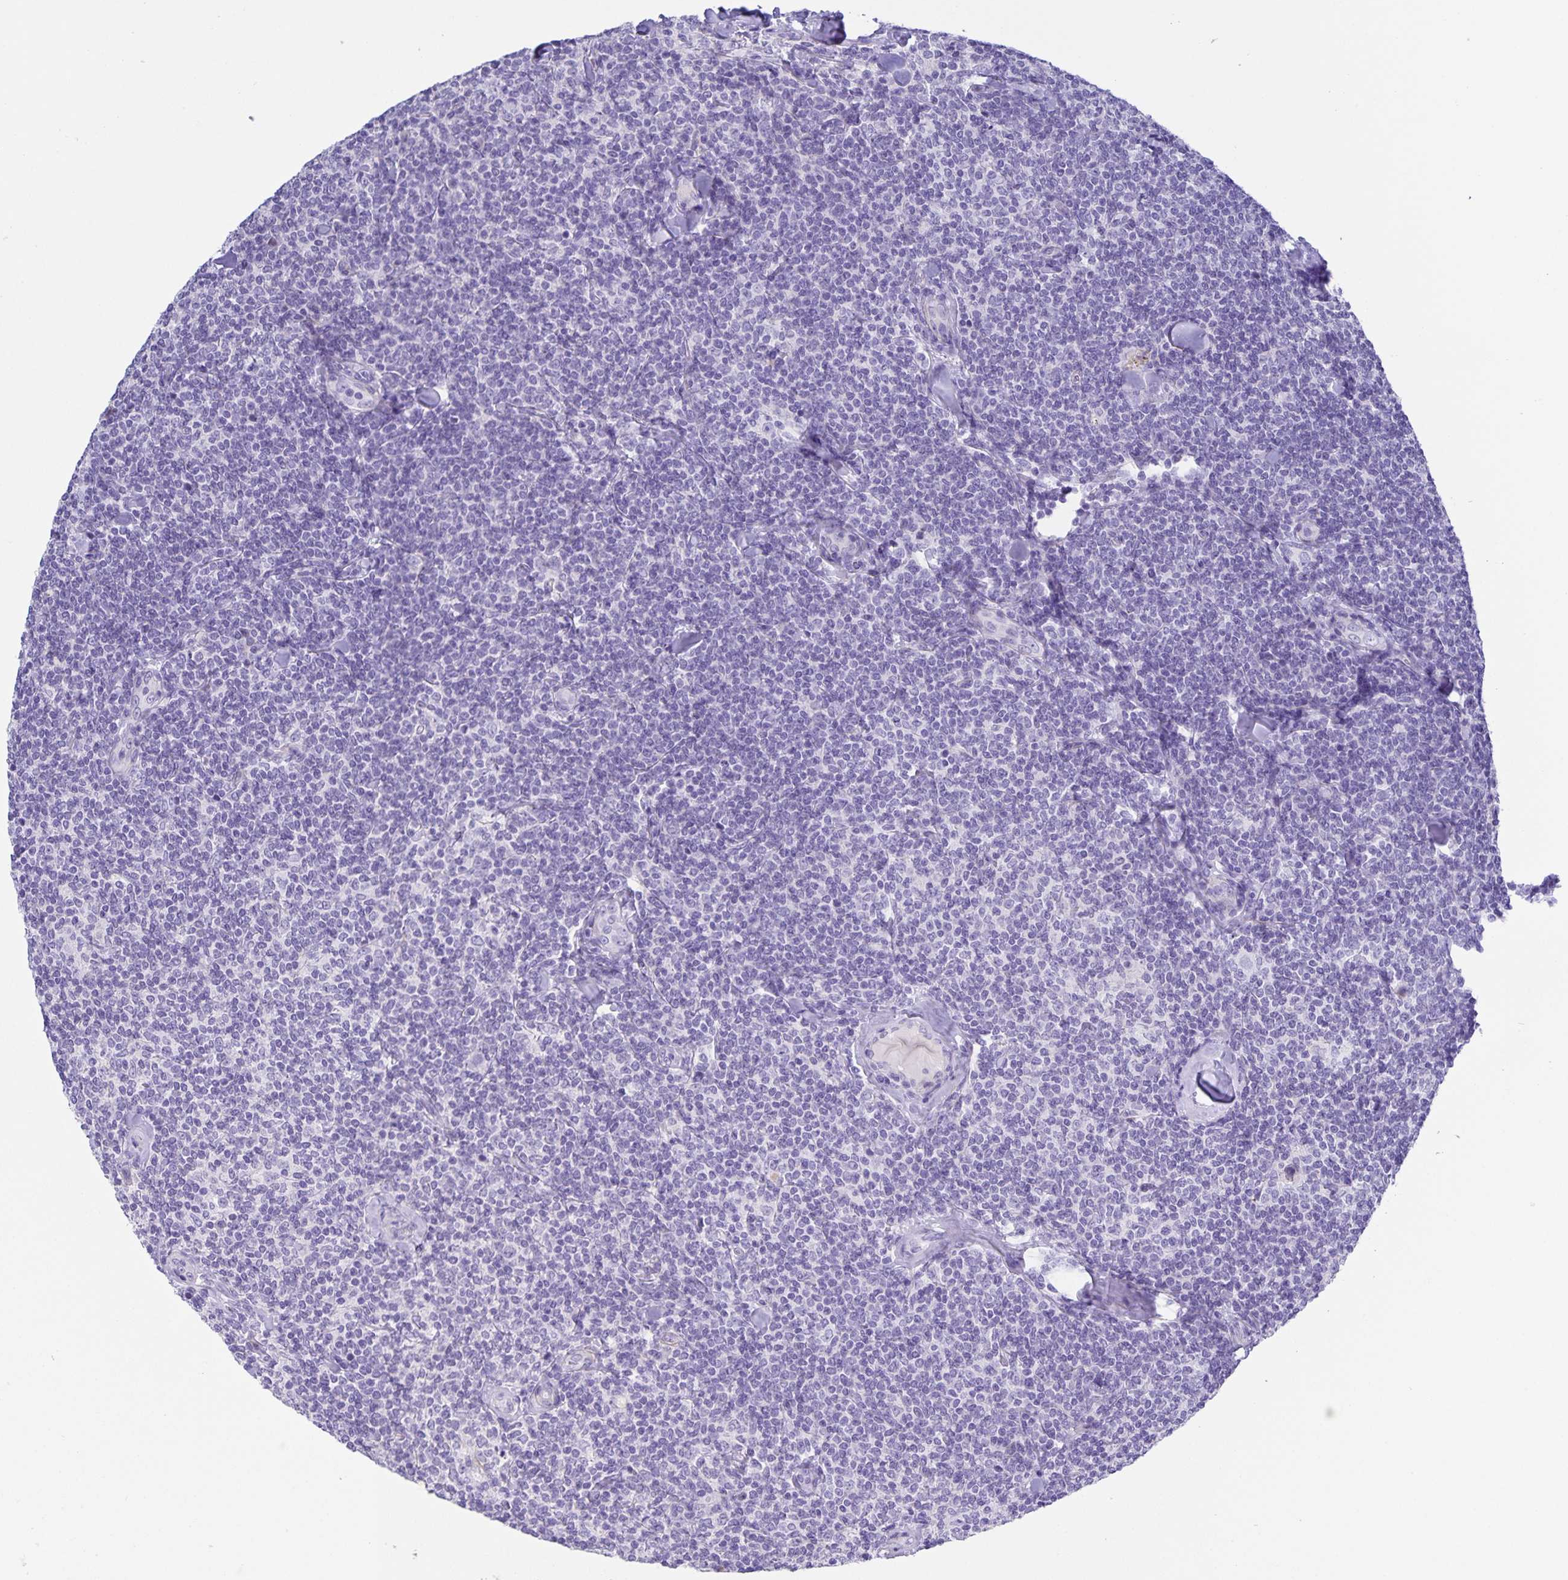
{"staining": {"intensity": "negative", "quantity": "none", "location": "none"}, "tissue": "lymphoma", "cell_type": "Tumor cells", "image_type": "cancer", "snomed": [{"axis": "morphology", "description": "Malignant lymphoma, non-Hodgkin's type, Low grade"}, {"axis": "topography", "description": "Lymph node"}], "caption": "High magnification brightfield microscopy of low-grade malignant lymphoma, non-Hodgkin's type stained with DAB (3,3'-diaminobenzidine) (brown) and counterstained with hematoxylin (blue): tumor cells show no significant expression.", "gene": "UBQLN3", "patient": {"sex": "female", "age": 56}}